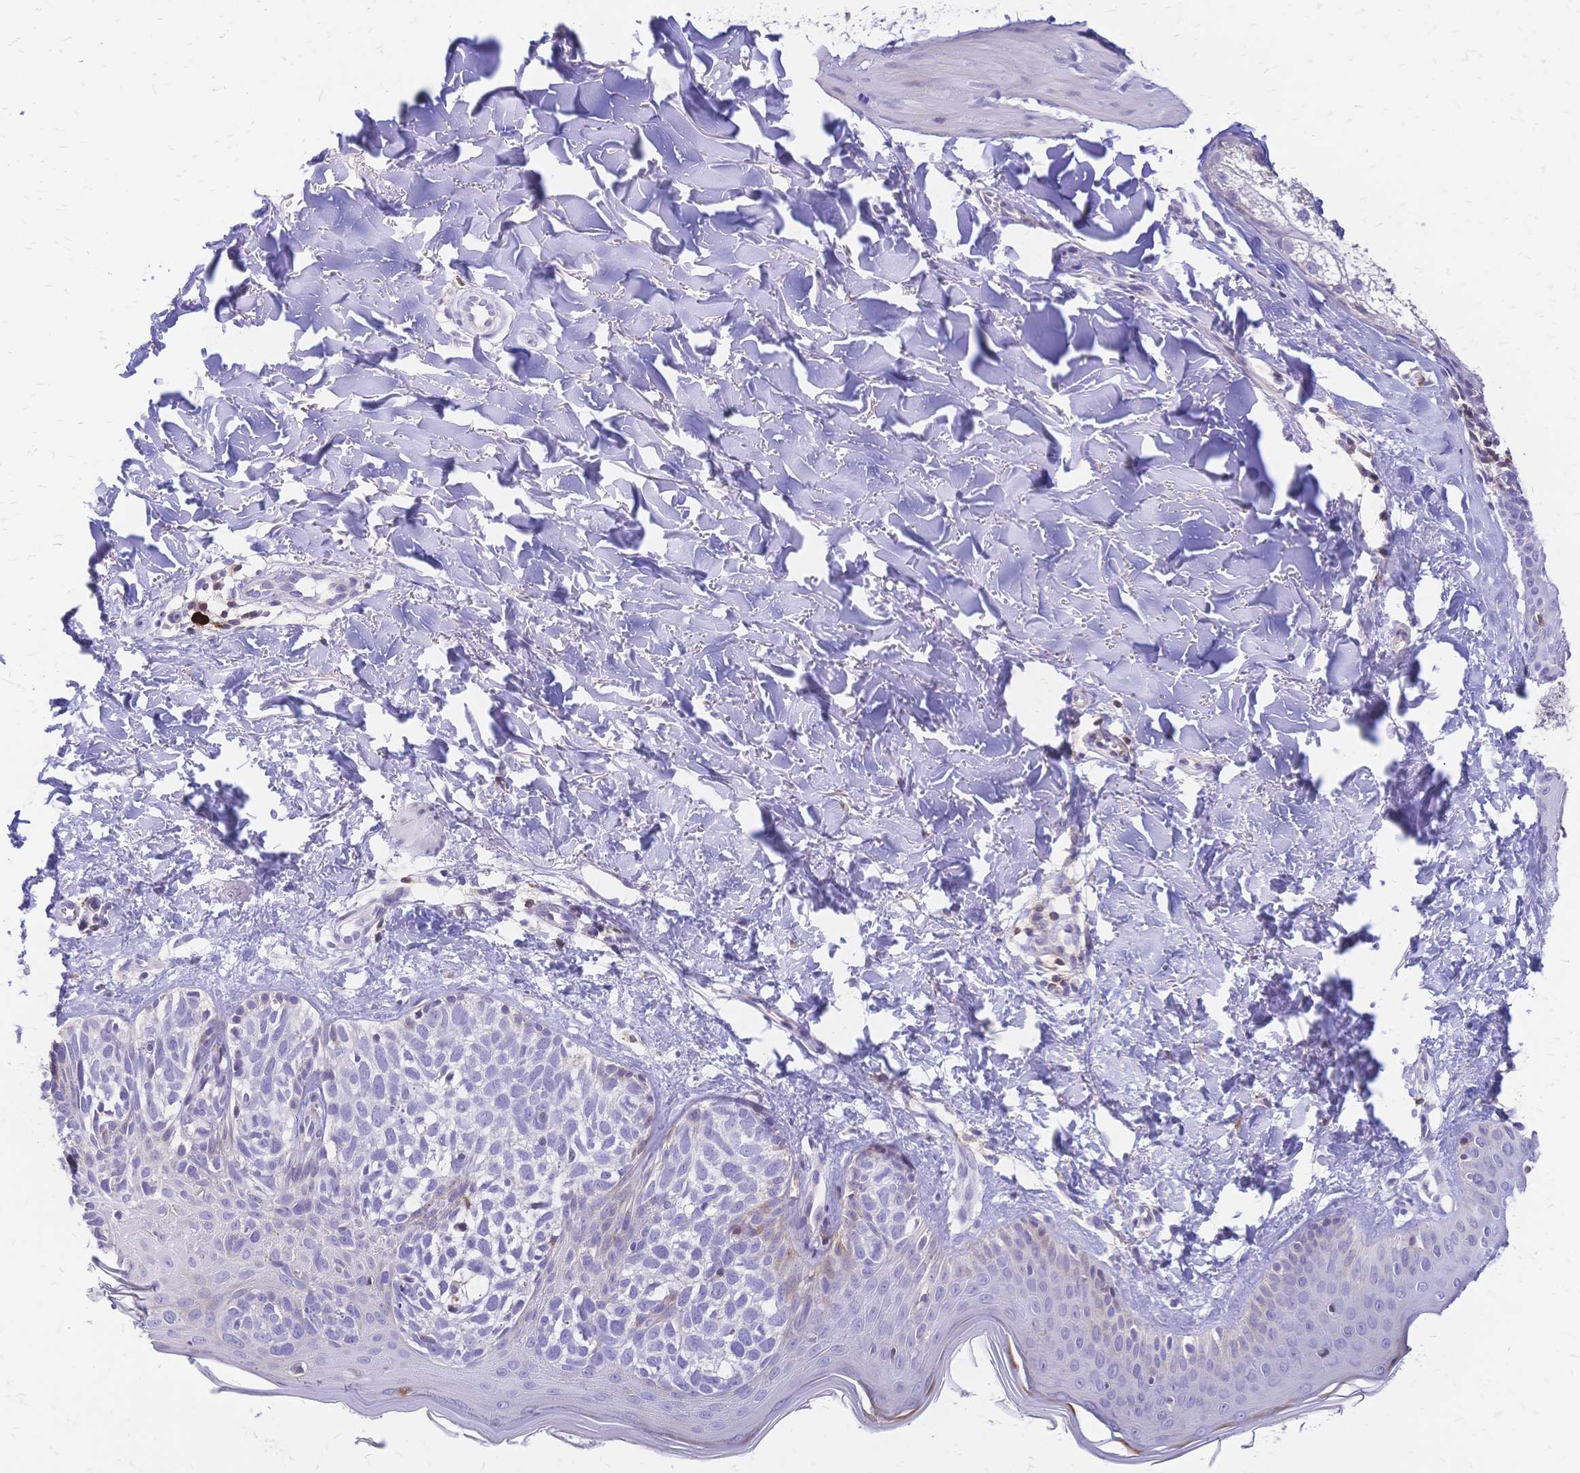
{"staining": {"intensity": "negative", "quantity": "none", "location": "none"}, "tissue": "skin cancer", "cell_type": "Tumor cells", "image_type": "cancer", "snomed": [{"axis": "morphology", "description": "Basal cell carcinoma"}, {"axis": "topography", "description": "Skin"}], "caption": "This is a photomicrograph of IHC staining of skin cancer (basal cell carcinoma), which shows no positivity in tumor cells. (DAB IHC with hematoxylin counter stain).", "gene": "IL2RA", "patient": {"sex": "female", "age": 45}}